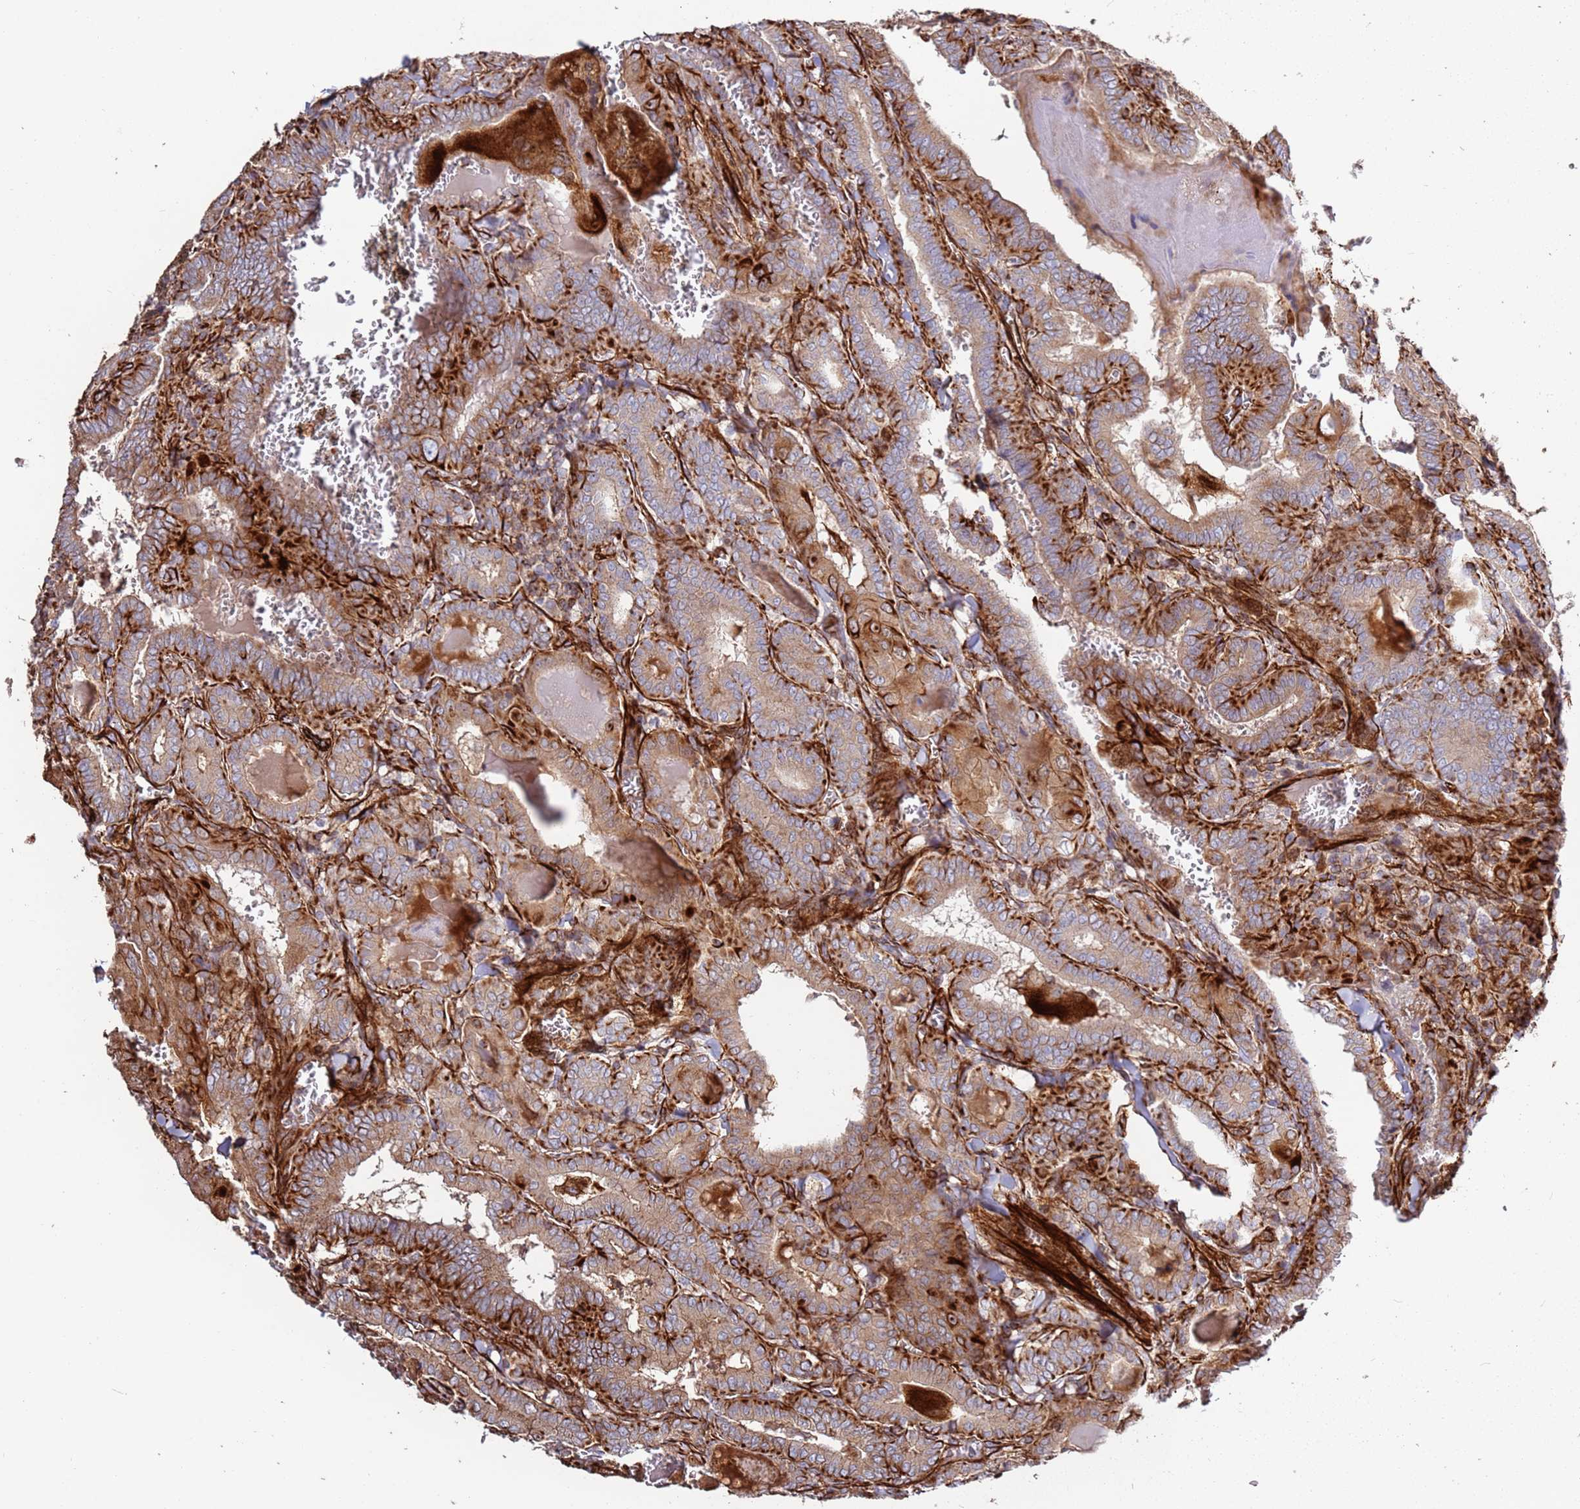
{"staining": {"intensity": "moderate", "quantity": ">75%", "location": "cytoplasmic/membranous"}, "tissue": "thyroid cancer", "cell_type": "Tumor cells", "image_type": "cancer", "snomed": [{"axis": "morphology", "description": "Papillary adenocarcinoma, NOS"}, {"axis": "topography", "description": "Thyroid gland"}], "caption": "DAB immunohistochemical staining of papillary adenocarcinoma (thyroid) demonstrates moderate cytoplasmic/membranous protein expression in about >75% of tumor cells.", "gene": "MRGPRE", "patient": {"sex": "female", "age": 72}}